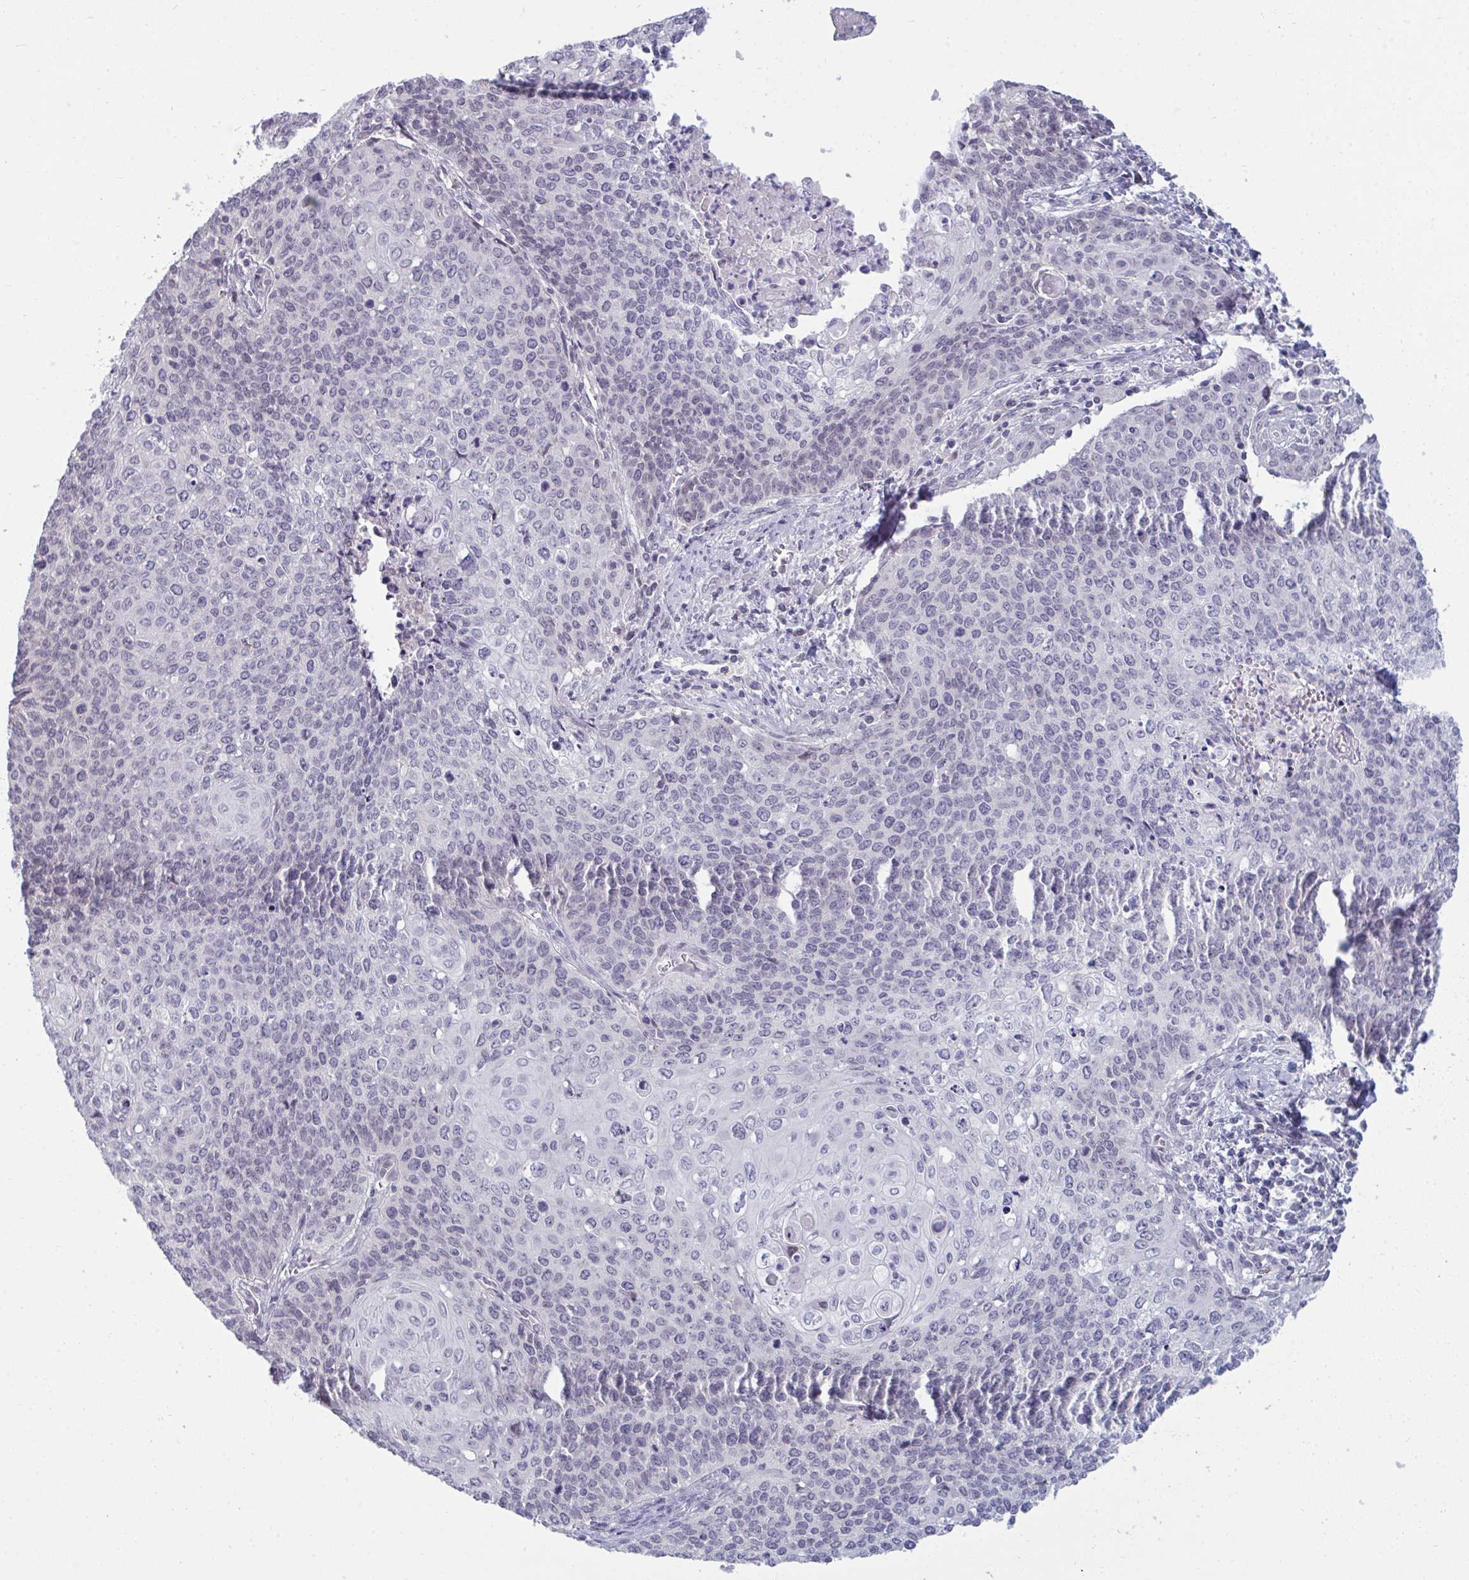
{"staining": {"intensity": "negative", "quantity": "none", "location": "none"}, "tissue": "cervical cancer", "cell_type": "Tumor cells", "image_type": "cancer", "snomed": [{"axis": "morphology", "description": "Squamous cell carcinoma, NOS"}, {"axis": "topography", "description": "Cervix"}], "caption": "There is no significant positivity in tumor cells of cervical squamous cell carcinoma.", "gene": "RNASEH1", "patient": {"sex": "female", "age": 39}}